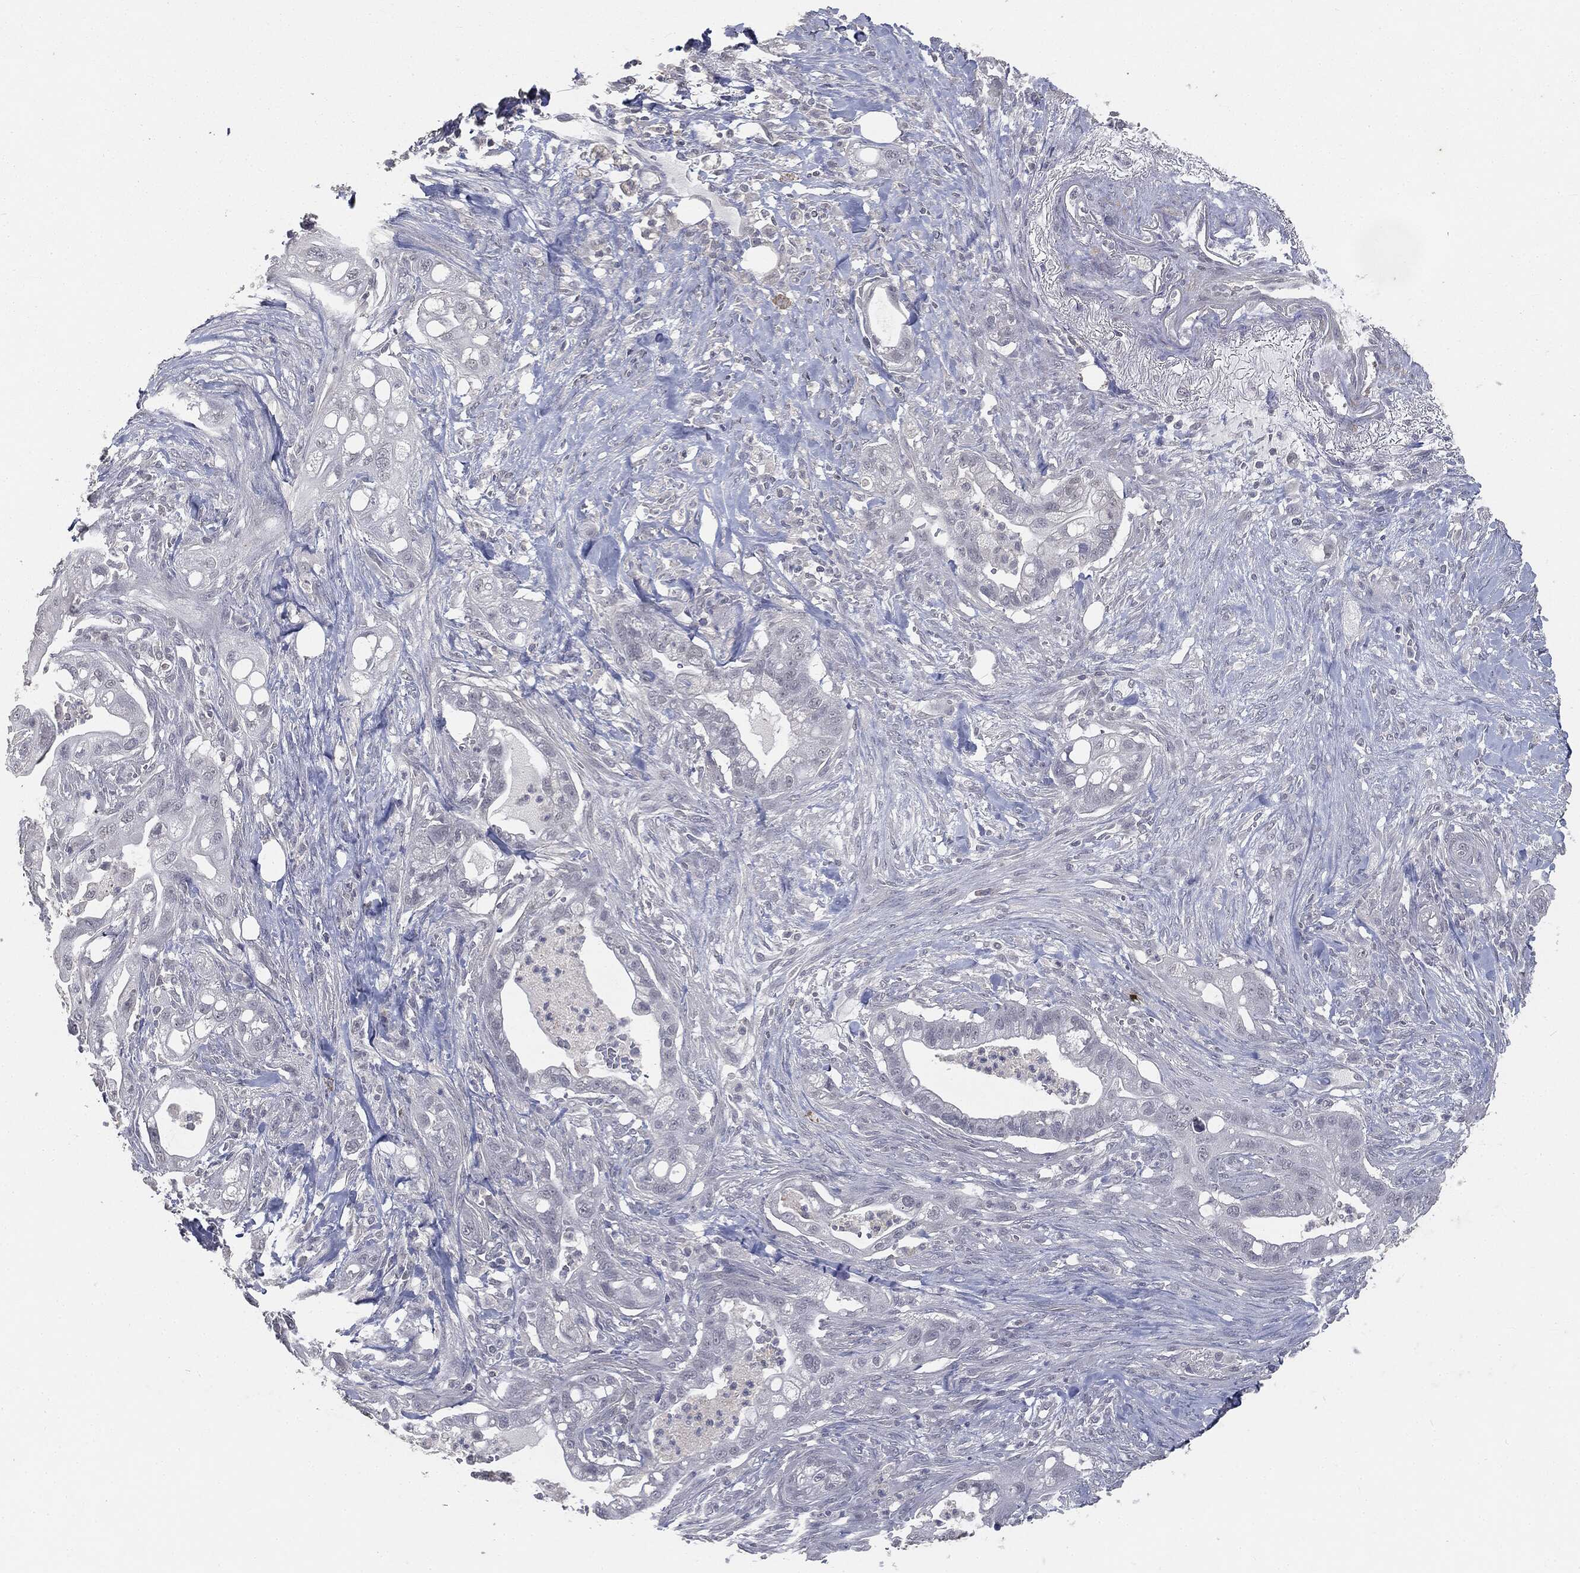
{"staining": {"intensity": "negative", "quantity": "none", "location": "none"}, "tissue": "pancreatic cancer", "cell_type": "Tumor cells", "image_type": "cancer", "snomed": [{"axis": "morphology", "description": "Adenocarcinoma, NOS"}, {"axis": "topography", "description": "Pancreas"}], "caption": "Photomicrograph shows no protein positivity in tumor cells of pancreatic adenocarcinoma tissue.", "gene": "SLC2A2", "patient": {"sex": "male", "age": 44}}